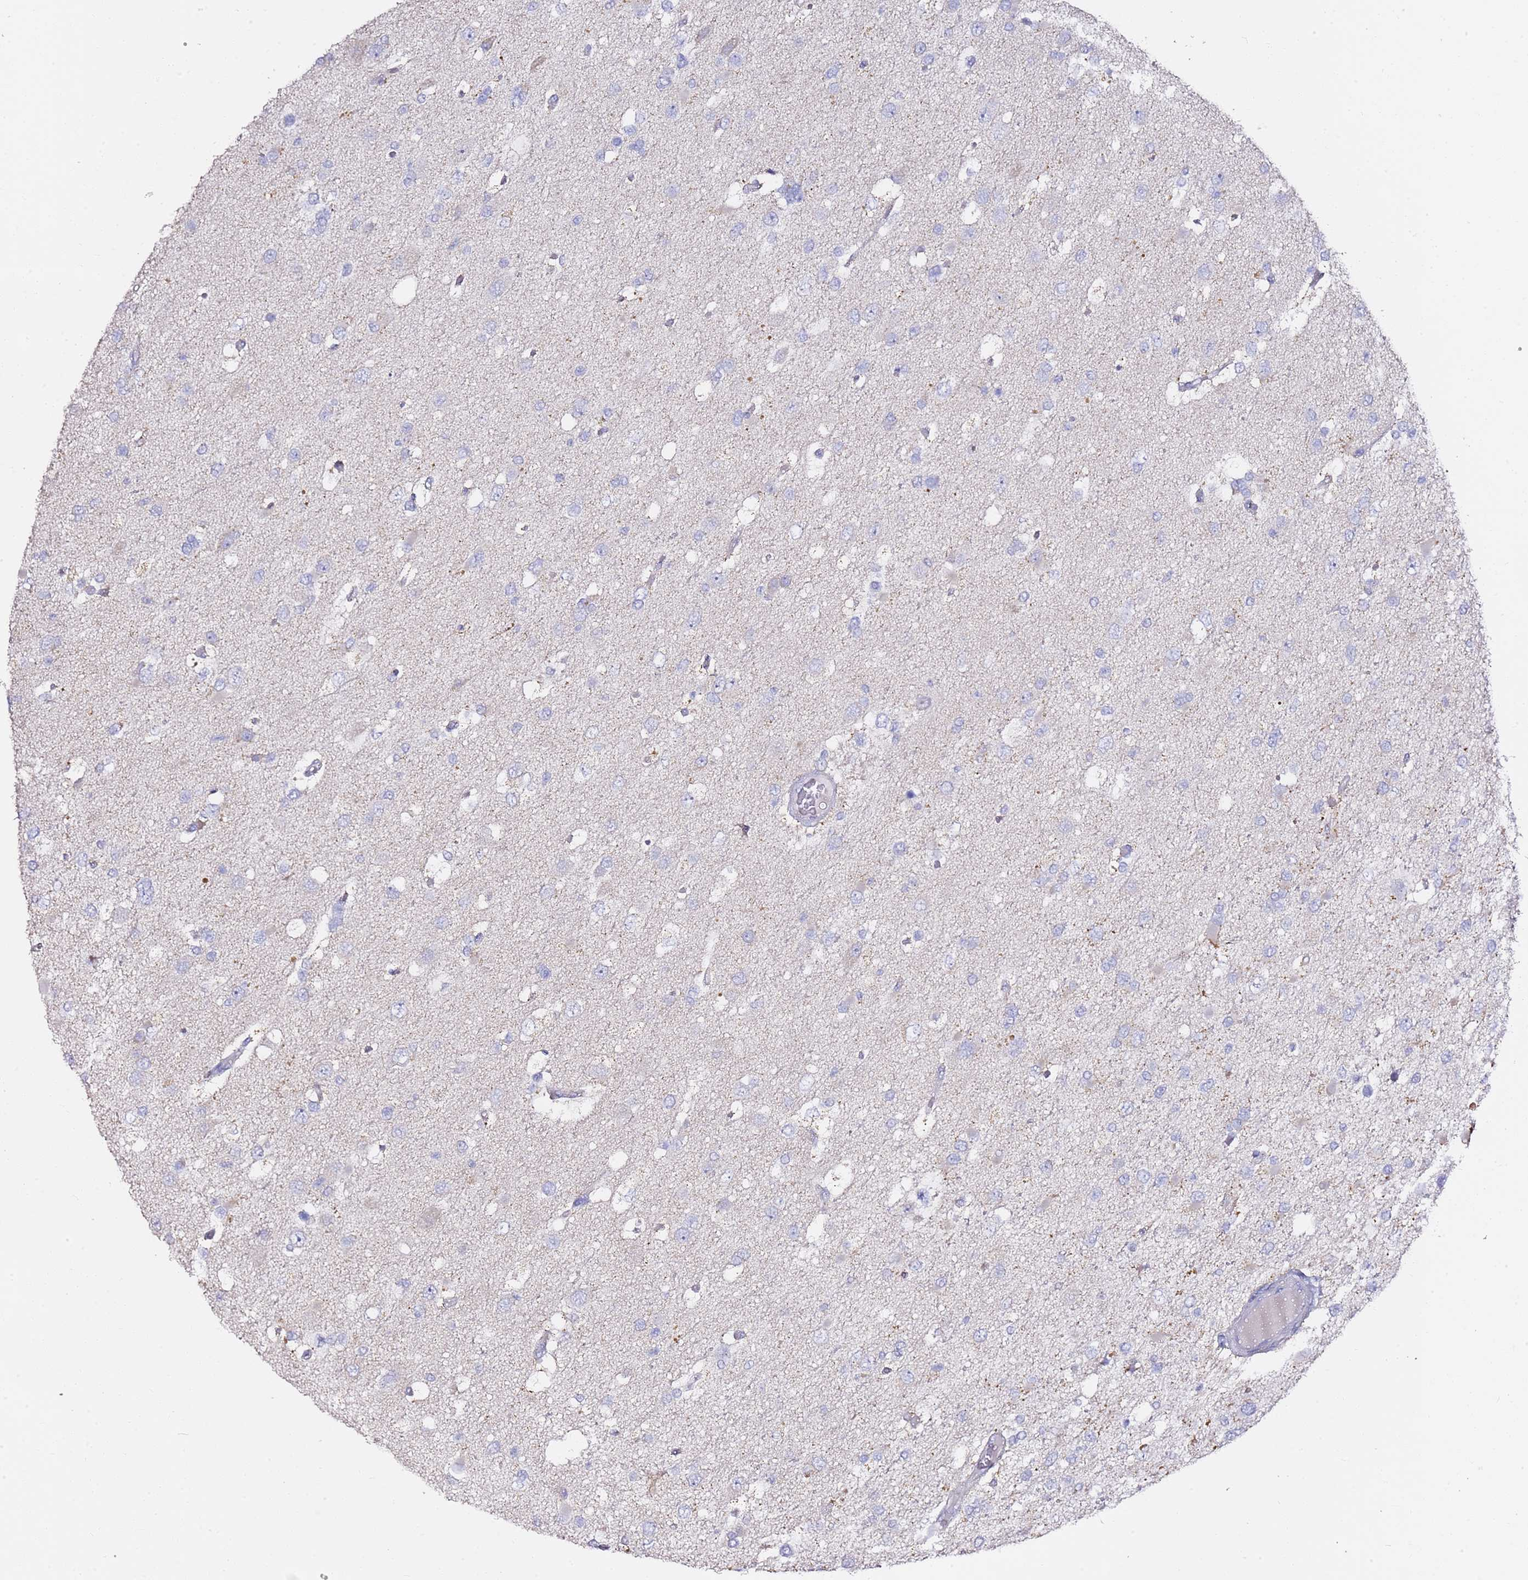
{"staining": {"intensity": "negative", "quantity": "none", "location": "none"}, "tissue": "glioma", "cell_type": "Tumor cells", "image_type": "cancer", "snomed": [{"axis": "morphology", "description": "Glioma, malignant, High grade"}, {"axis": "topography", "description": "Brain"}], "caption": "Immunohistochemical staining of human glioma displays no significant staining in tumor cells.", "gene": "MYBPC3", "patient": {"sex": "male", "age": 53}}